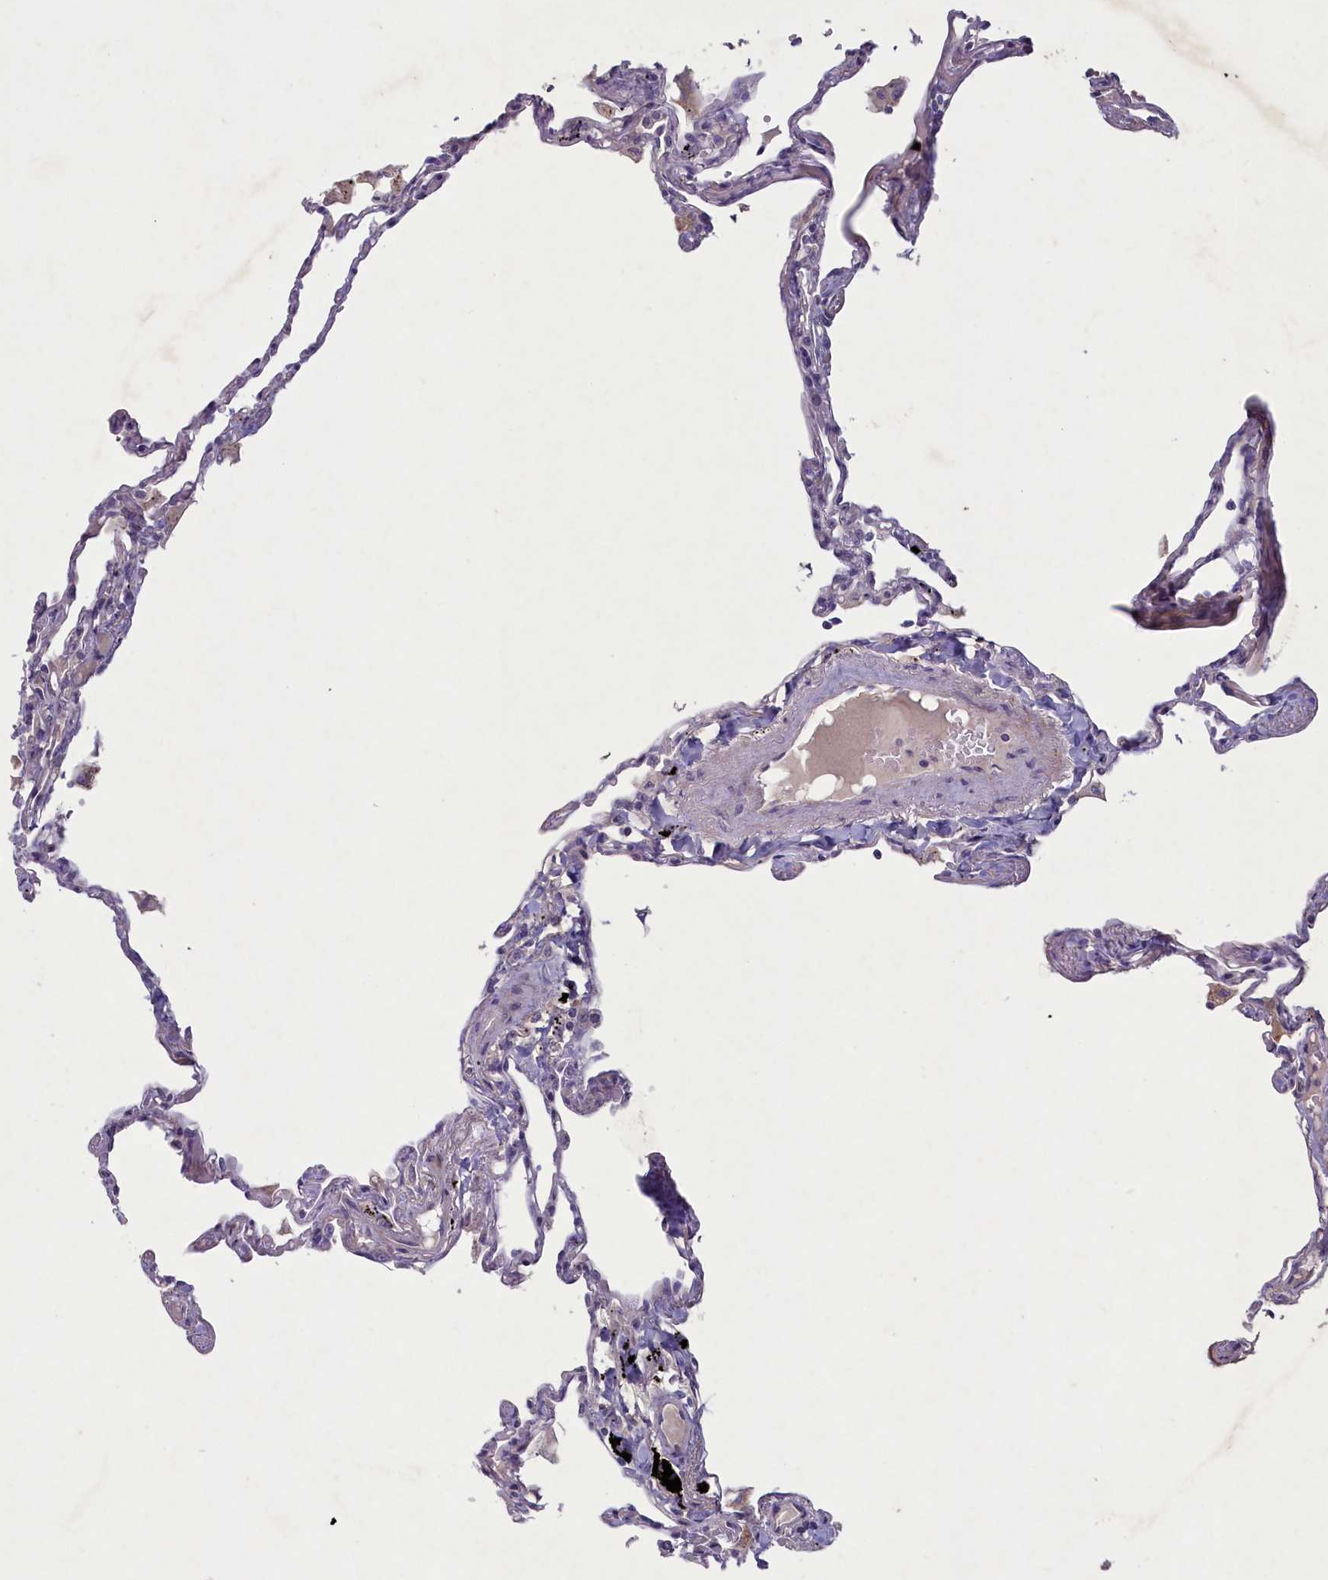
{"staining": {"intensity": "negative", "quantity": "none", "location": "none"}, "tissue": "lung", "cell_type": "Alveolar cells", "image_type": "normal", "snomed": [{"axis": "morphology", "description": "Normal tissue, NOS"}, {"axis": "topography", "description": "Lung"}], "caption": "A high-resolution photomicrograph shows IHC staining of unremarkable lung, which reveals no significant staining in alveolar cells.", "gene": "PLEKHG6", "patient": {"sex": "female", "age": 67}}